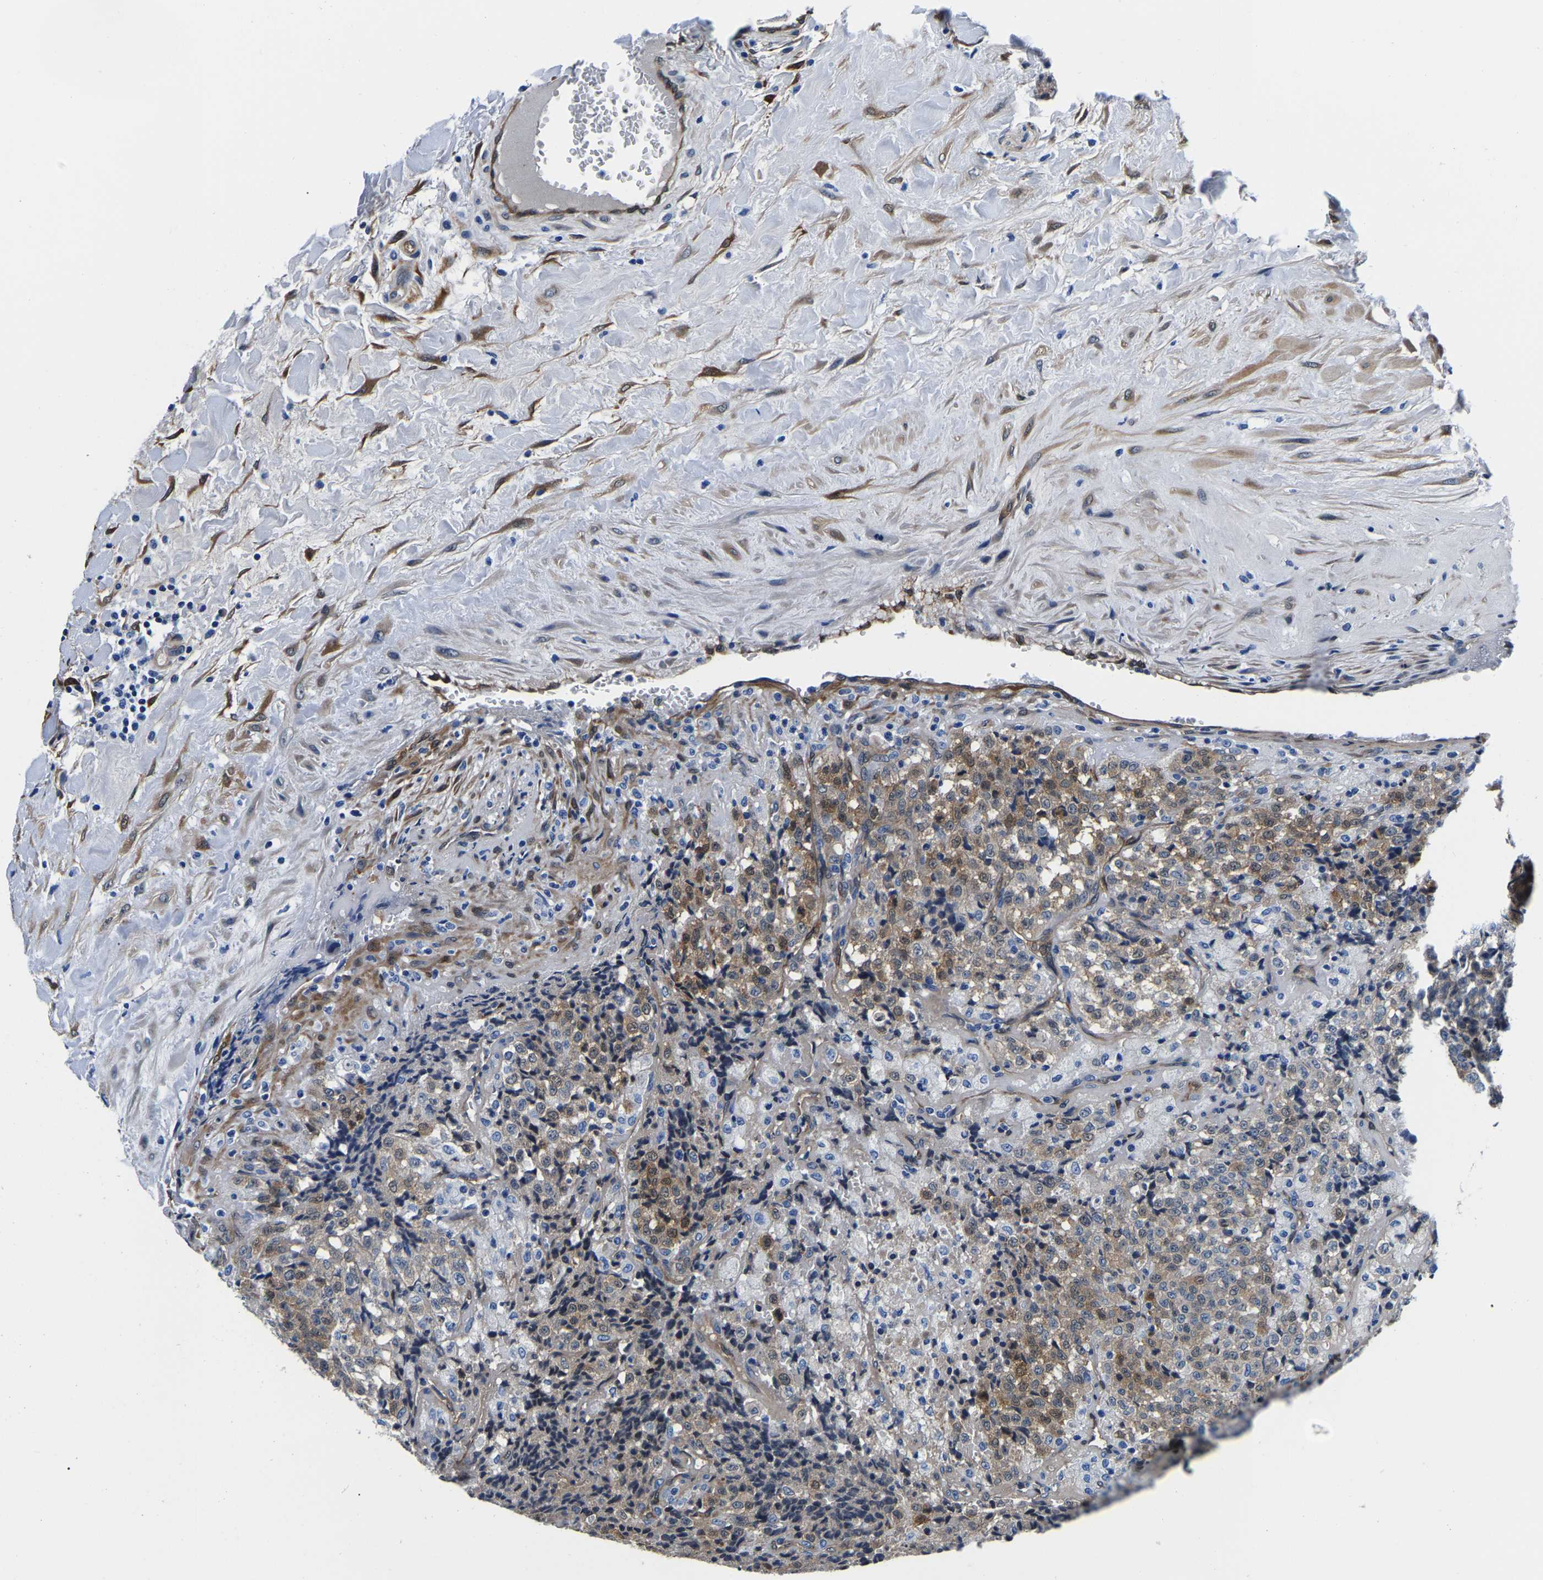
{"staining": {"intensity": "moderate", "quantity": "<25%", "location": "cytoplasmic/membranous"}, "tissue": "testis cancer", "cell_type": "Tumor cells", "image_type": "cancer", "snomed": [{"axis": "morphology", "description": "Seminoma, NOS"}, {"axis": "topography", "description": "Testis"}], "caption": "This is a micrograph of immunohistochemistry staining of testis cancer, which shows moderate positivity in the cytoplasmic/membranous of tumor cells.", "gene": "S100A13", "patient": {"sex": "male", "age": 59}}